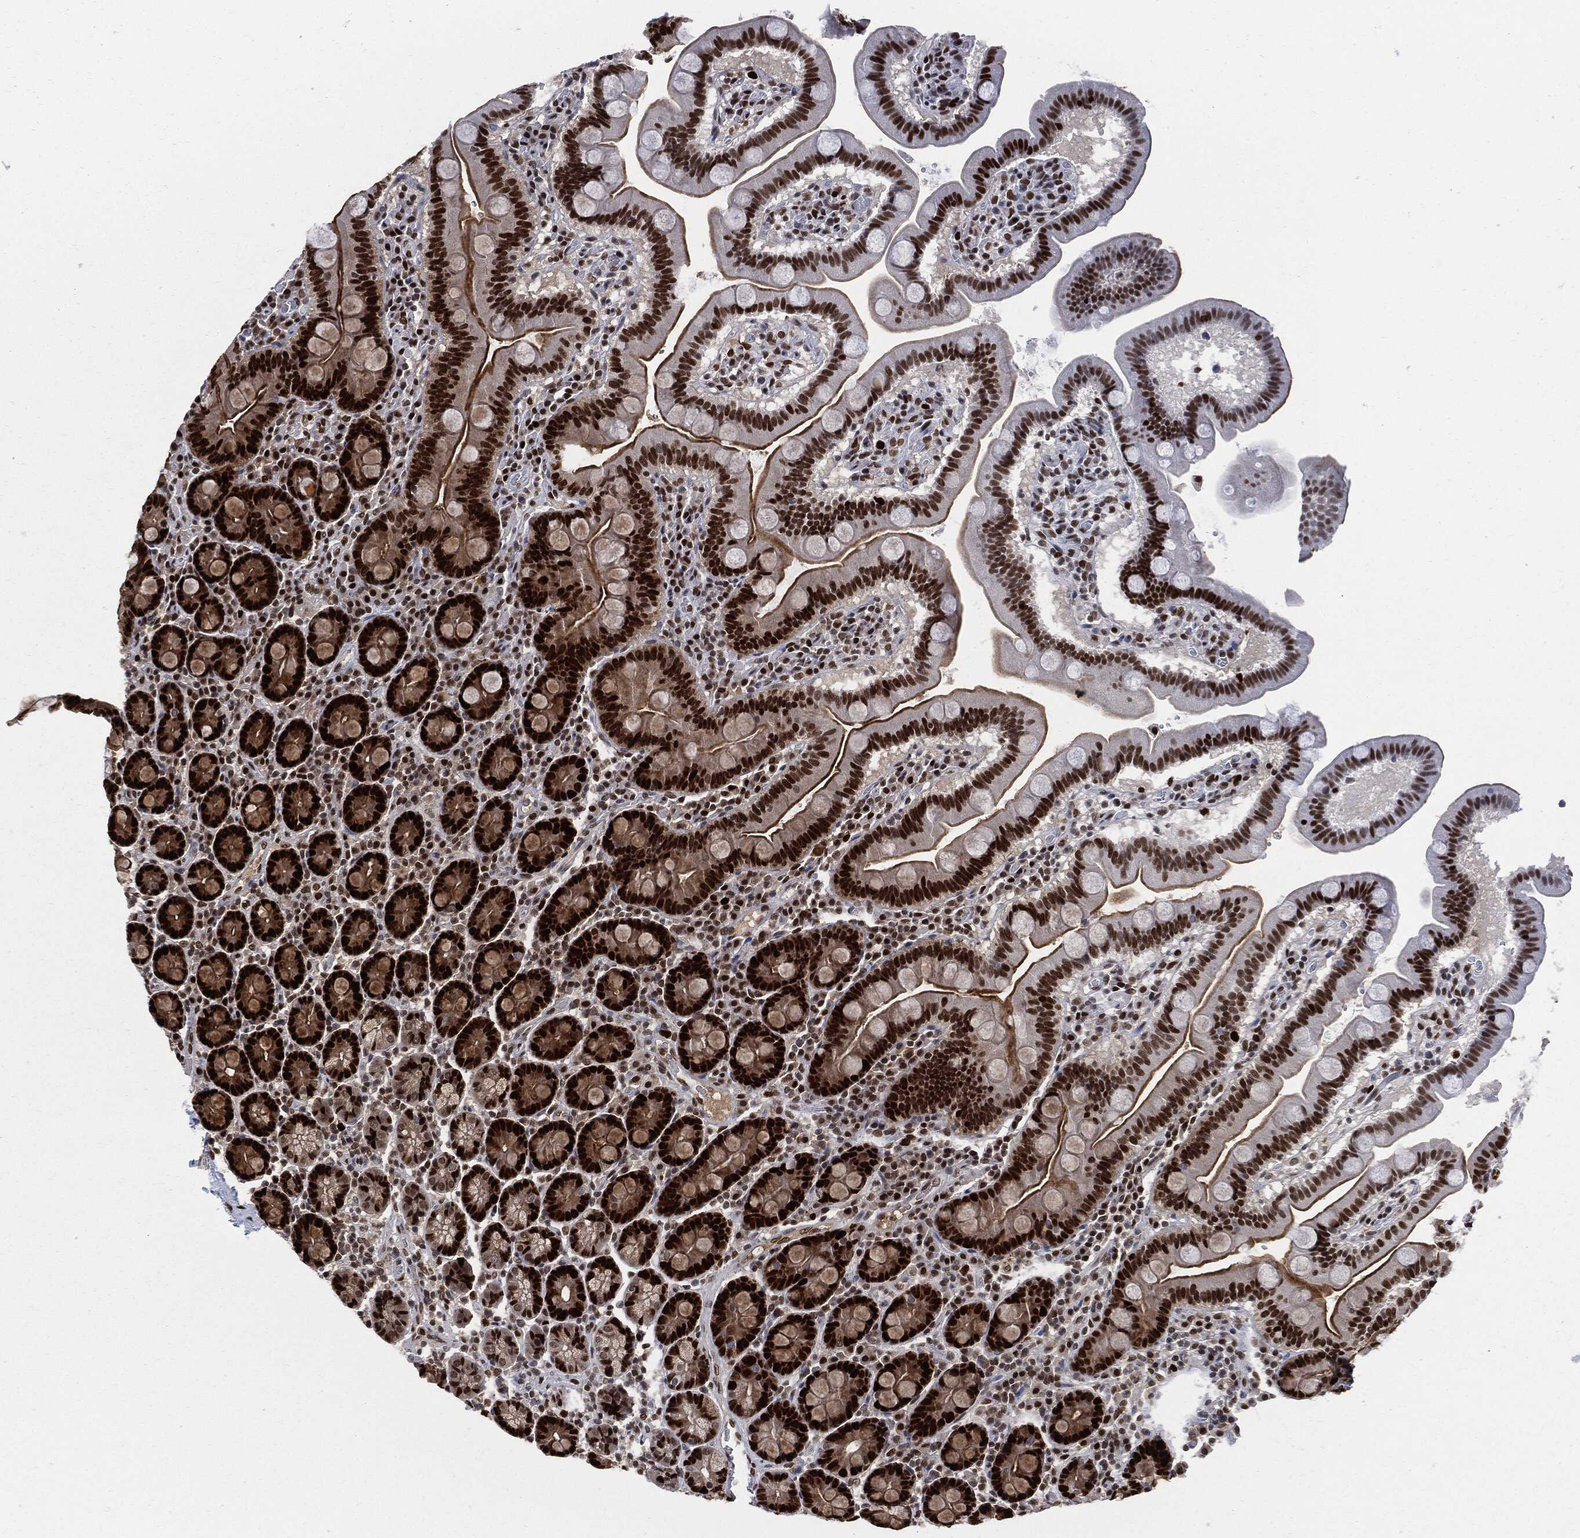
{"staining": {"intensity": "strong", "quantity": ">75%", "location": "nuclear"}, "tissue": "duodenum", "cell_type": "Glandular cells", "image_type": "normal", "snomed": [{"axis": "morphology", "description": "Normal tissue, NOS"}, {"axis": "topography", "description": "Duodenum"}], "caption": "Immunohistochemistry (IHC) (DAB (3,3'-diaminobenzidine)) staining of benign human duodenum demonstrates strong nuclear protein expression in about >75% of glandular cells. (Brightfield microscopy of DAB IHC at high magnification).", "gene": "PCNA", "patient": {"sex": "male", "age": 59}}